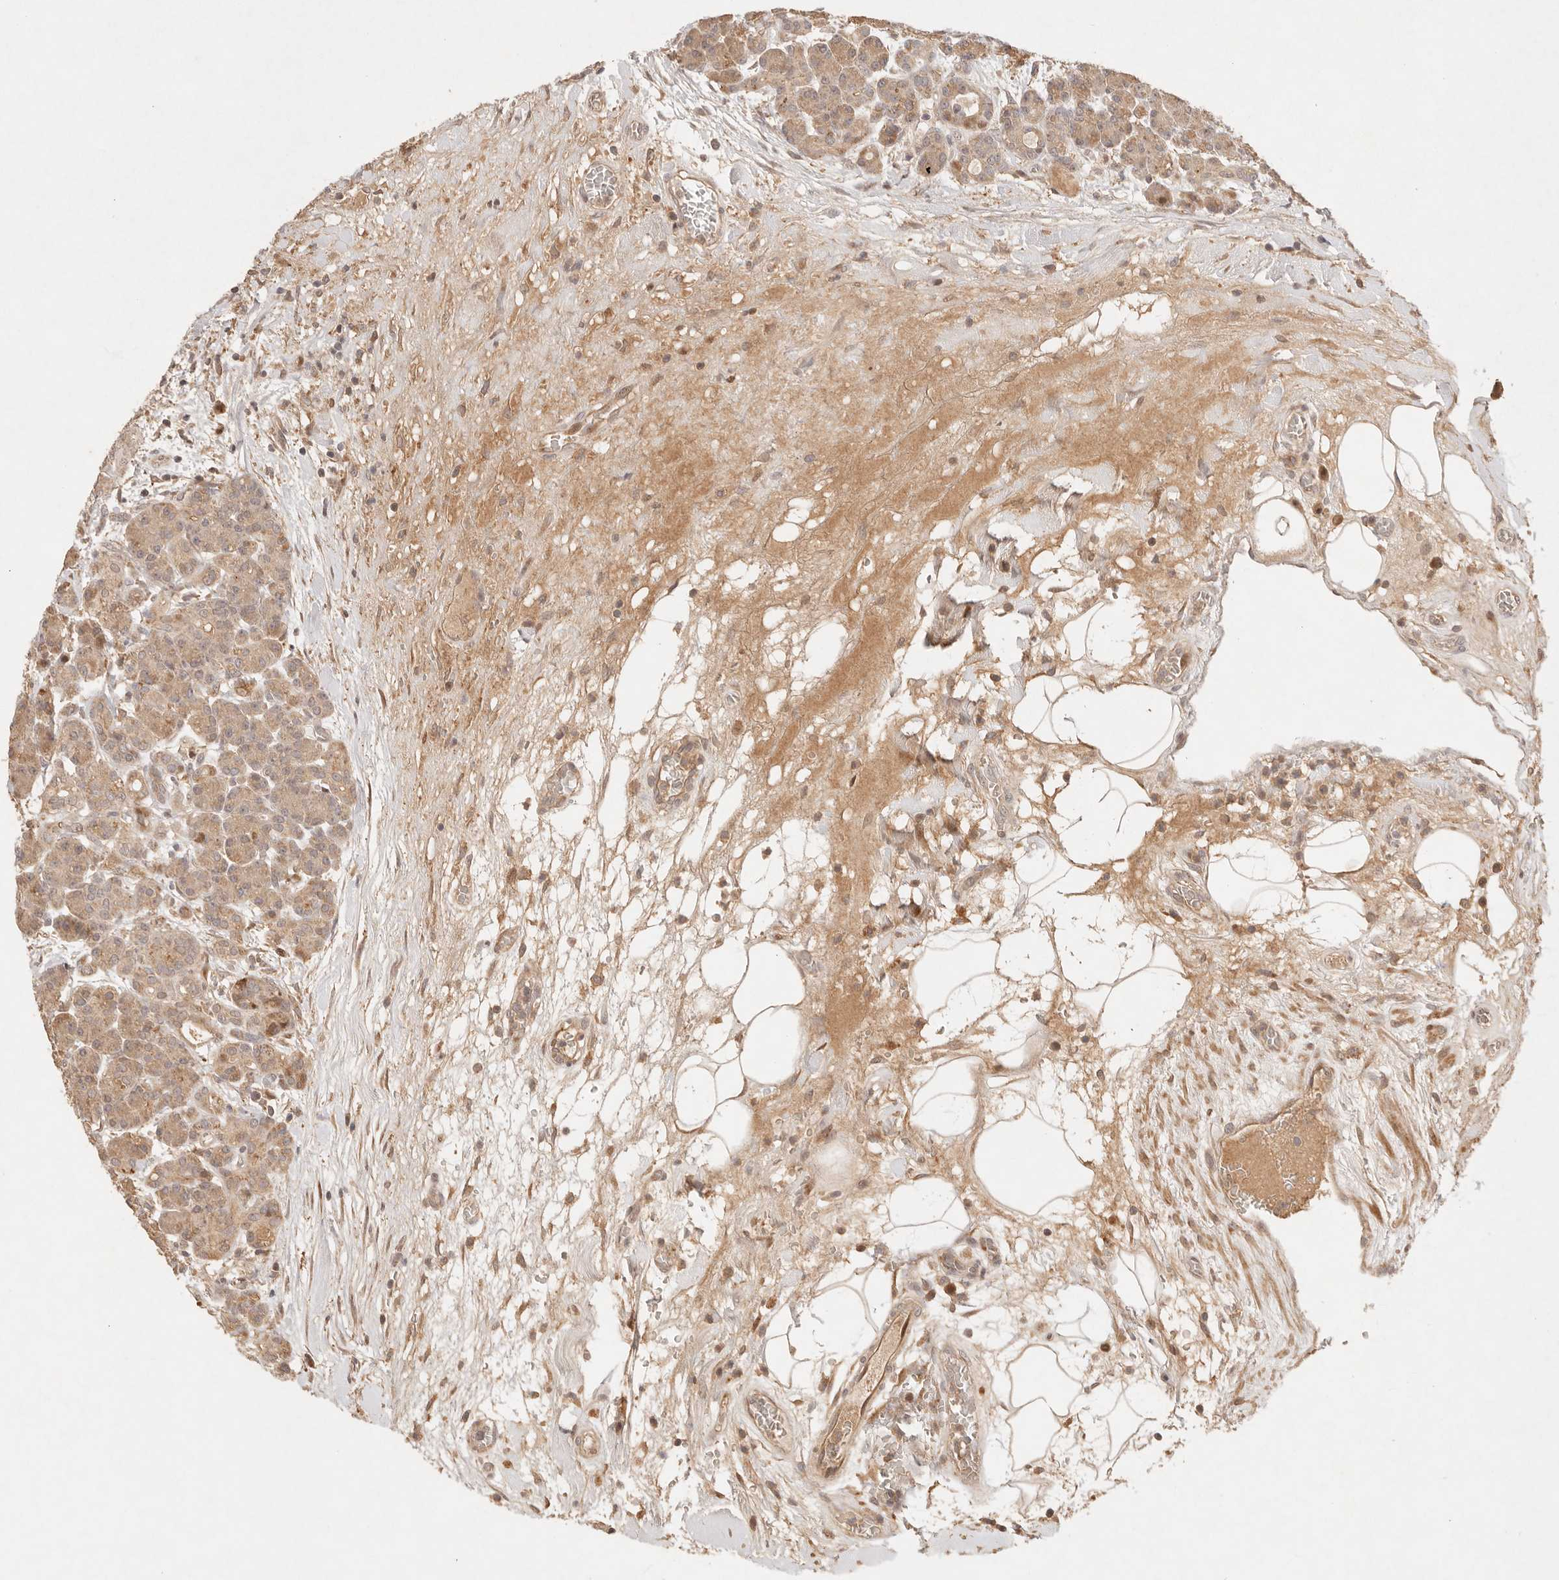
{"staining": {"intensity": "moderate", "quantity": "25%-75%", "location": "cytoplasmic/membranous,nuclear"}, "tissue": "pancreas", "cell_type": "Exocrine glandular cells", "image_type": "normal", "snomed": [{"axis": "morphology", "description": "Normal tissue, NOS"}, {"axis": "topography", "description": "Pancreas"}], "caption": "Pancreas stained for a protein demonstrates moderate cytoplasmic/membranous,nuclear positivity in exocrine glandular cells. Immunohistochemistry stains the protein in brown and the nuclei are stained blue.", "gene": "PHLDA3", "patient": {"sex": "male", "age": 63}}